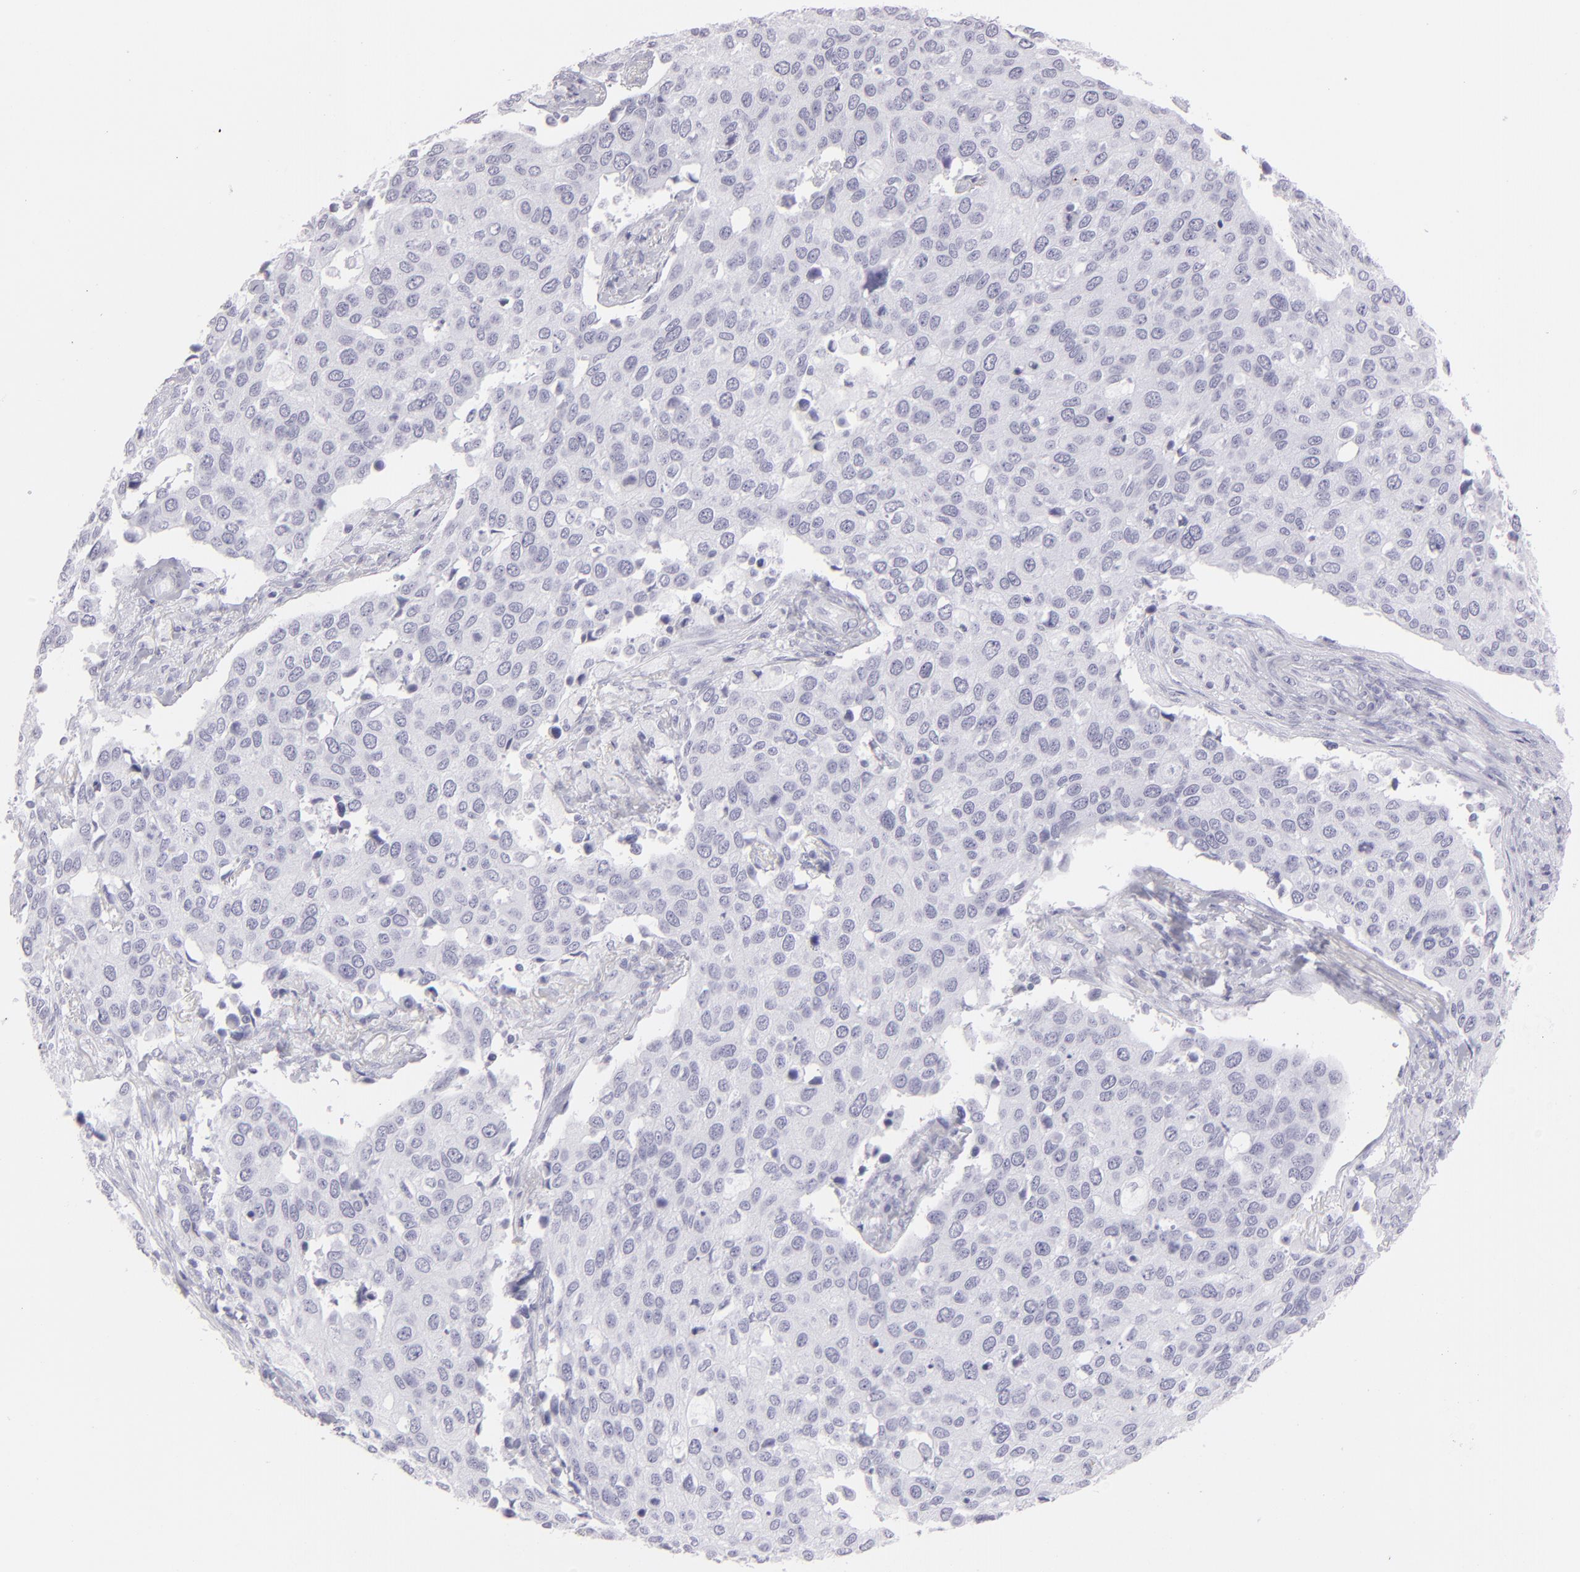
{"staining": {"intensity": "negative", "quantity": "none", "location": "none"}, "tissue": "cervical cancer", "cell_type": "Tumor cells", "image_type": "cancer", "snomed": [{"axis": "morphology", "description": "Squamous cell carcinoma, NOS"}, {"axis": "topography", "description": "Cervix"}], "caption": "This is an immunohistochemistry photomicrograph of human cervical squamous cell carcinoma. There is no staining in tumor cells.", "gene": "FLG", "patient": {"sex": "female", "age": 54}}